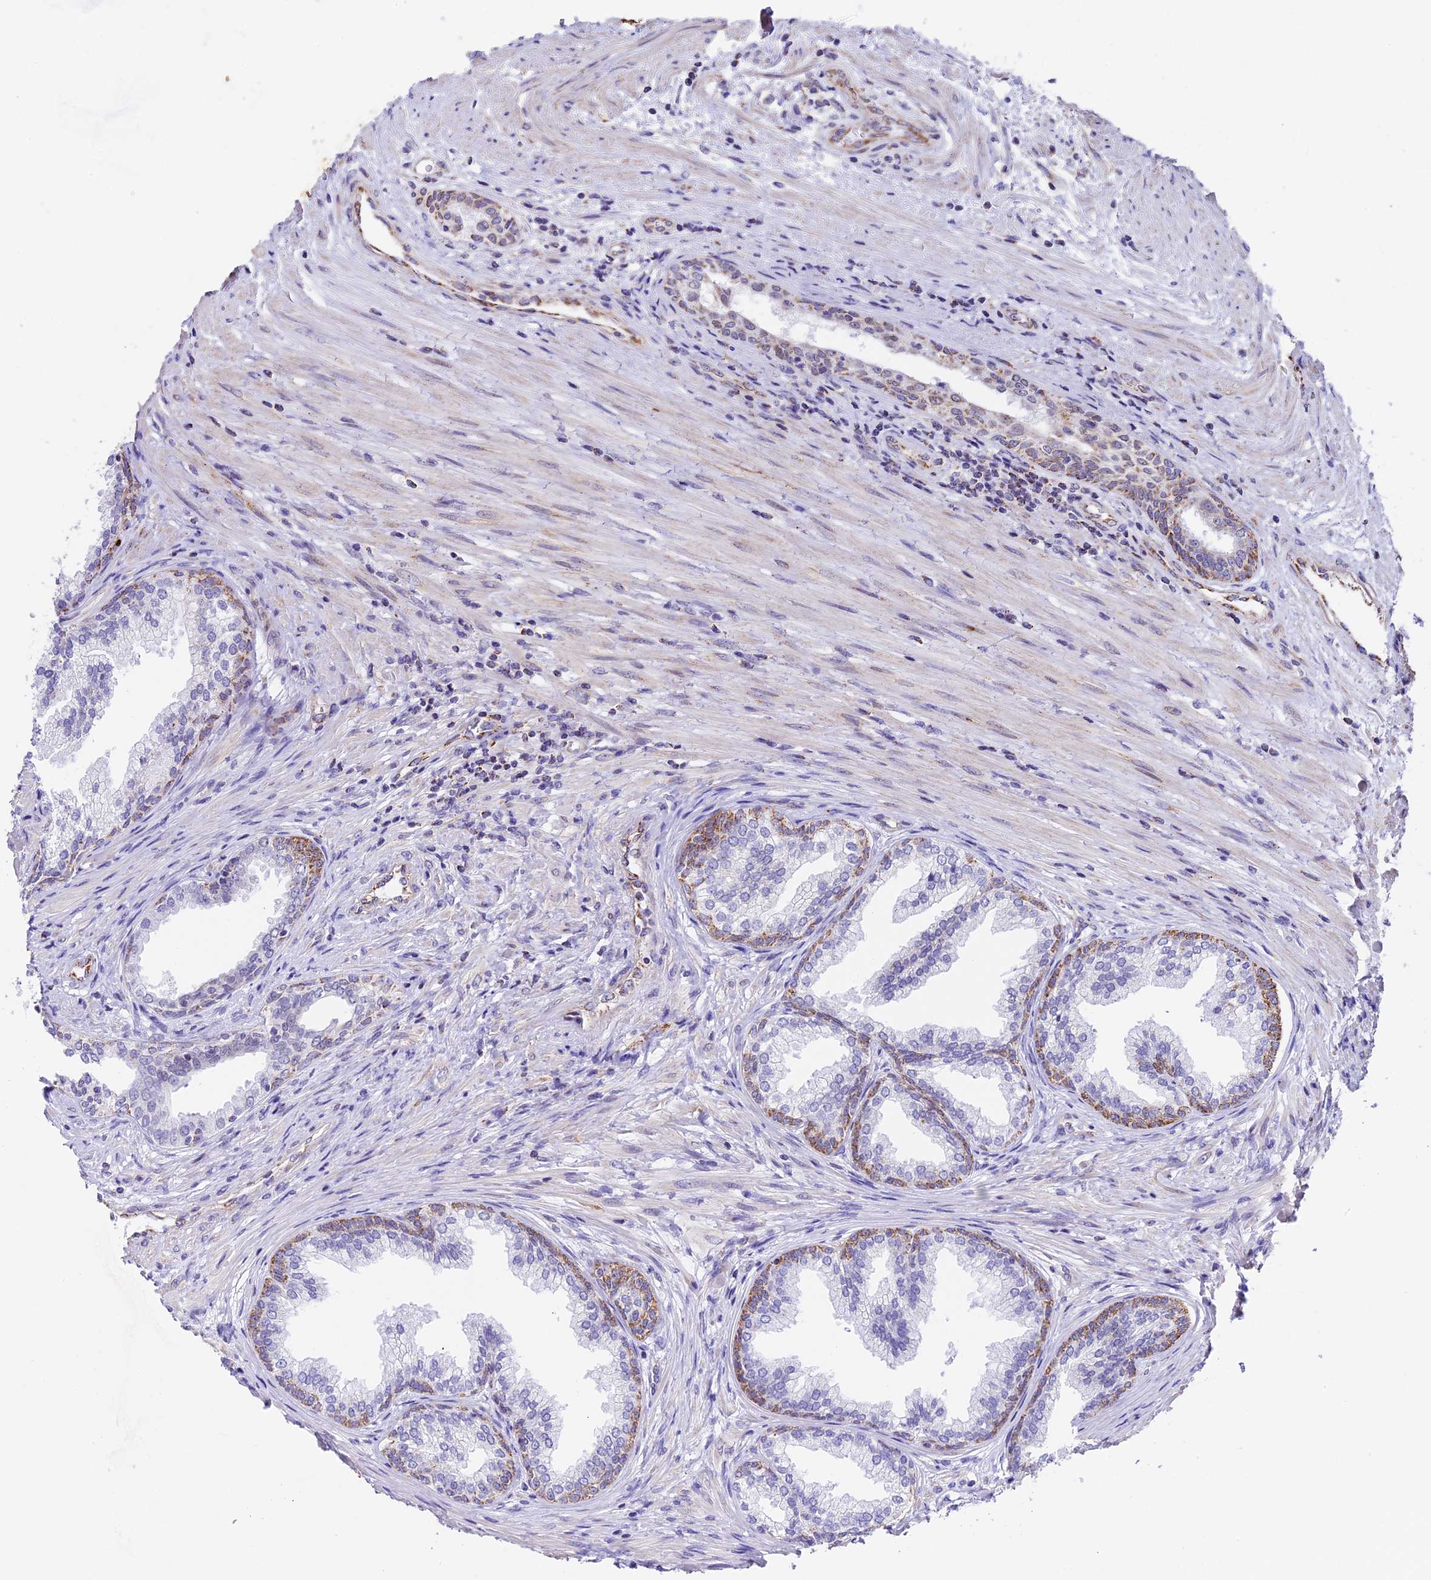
{"staining": {"intensity": "moderate", "quantity": "<25%", "location": "cytoplasmic/membranous"}, "tissue": "prostate", "cell_type": "Glandular cells", "image_type": "normal", "snomed": [{"axis": "morphology", "description": "Normal tissue, NOS"}, {"axis": "topography", "description": "Prostate"}], "caption": "Moderate cytoplasmic/membranous protein expression is present in about <25% of glandular cells in prostate.", "gene": "TFAM", "patient": {"sex": "male", "age": 76}}